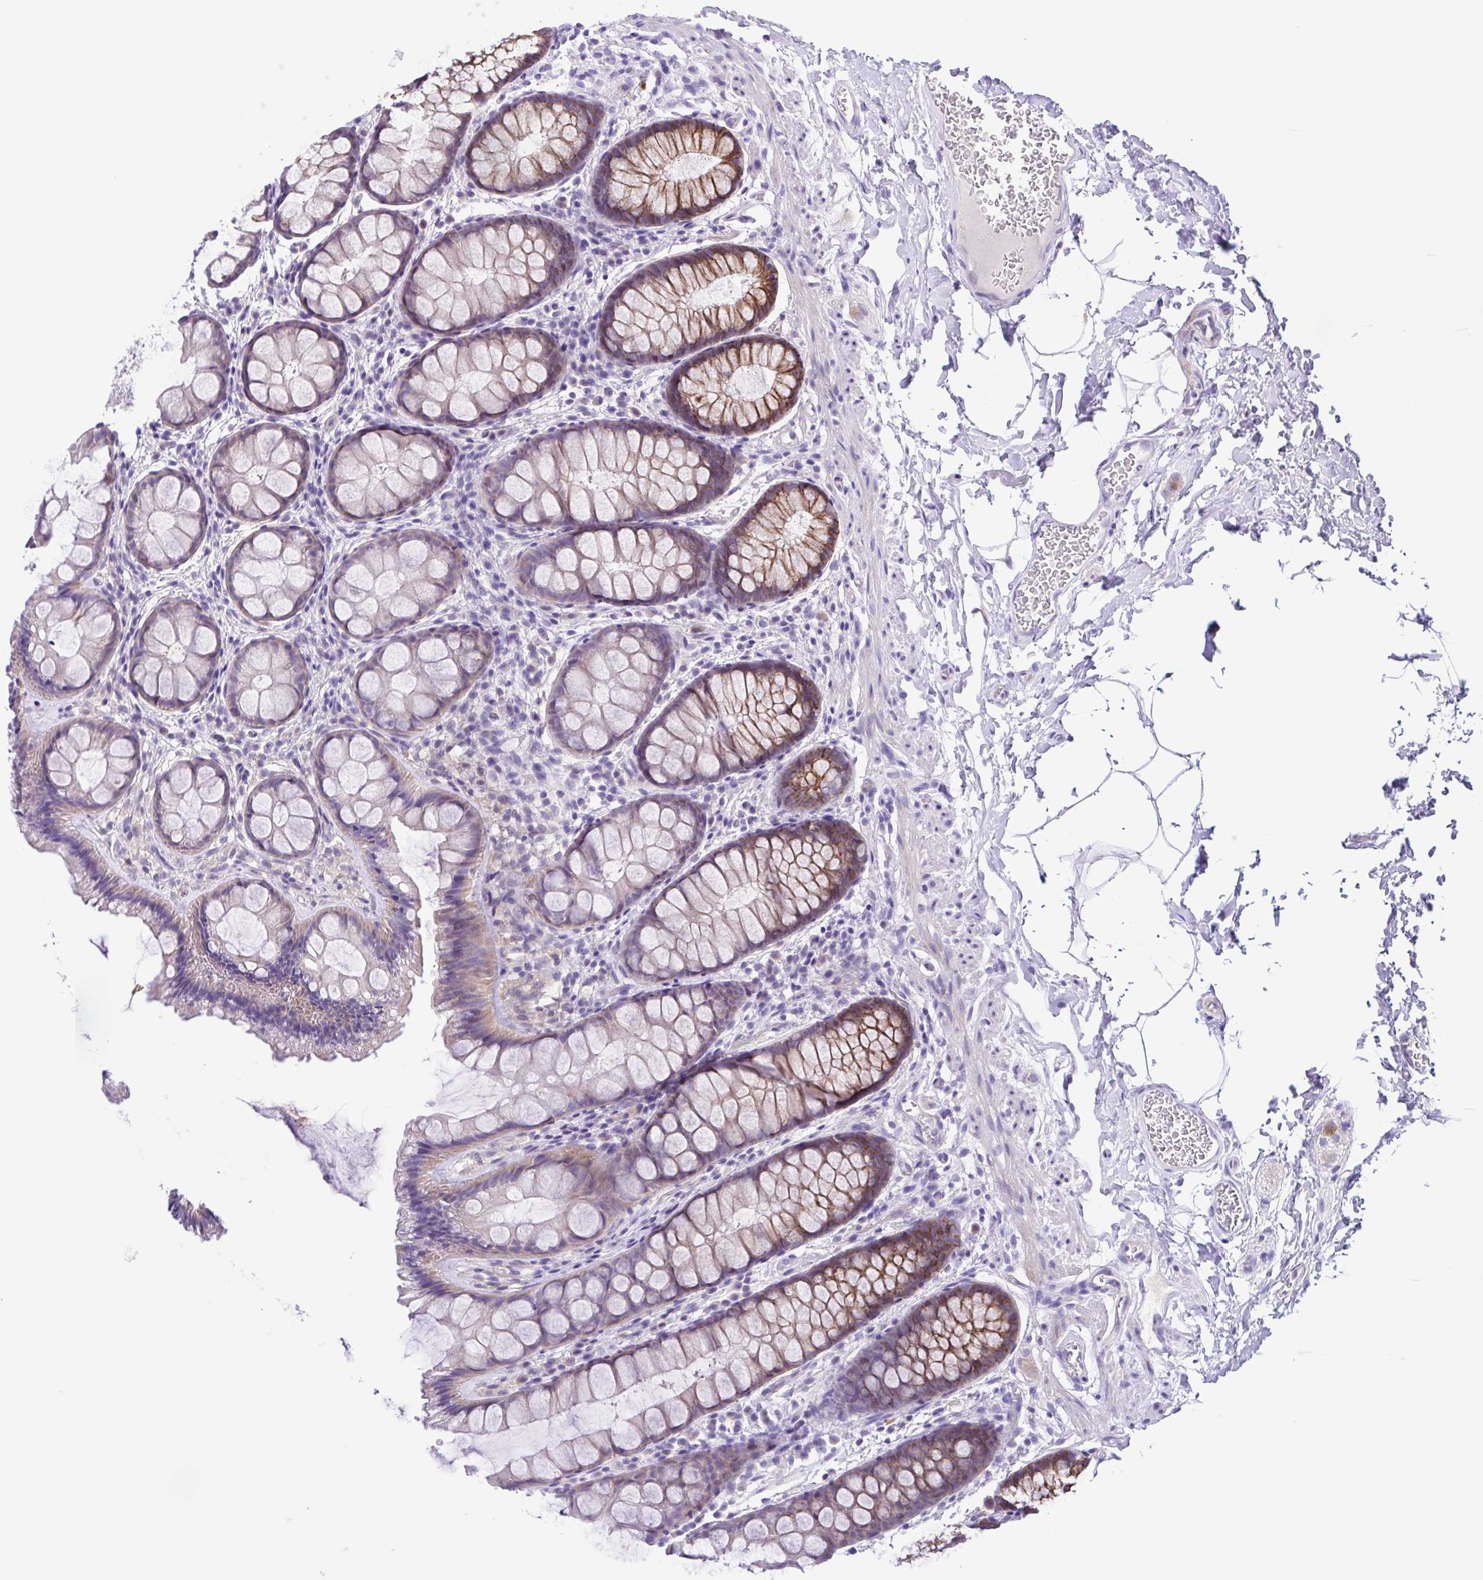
{"staining": {"intensity": "moderate", "quantity": "25%-75%", "location": "cytoplasmic/membranous"}, "tissue": "rectum", "cell_type": "Glandular cells", "image_type": "normal", "snomed": [{"axis": "morphology", "description": "Normal tissue, NOS"}, {"axis": "topography", "description": "Rectum"}], "caption": "High-magnification brightfield microscopy of benign rectum stained with DAB (brown) and counterstained with hematoxylin (blue). glandular cells exhibit moderate cytoplasmic/membranous positivity is present in about25%-75% of cells. The staining is performed using DAB brown chromogen to label protein expression. The nuclei are counter-stained blue using hematoxylin.", "gene": "ISM2", "patient": {"sex": "female", "age": 62}}